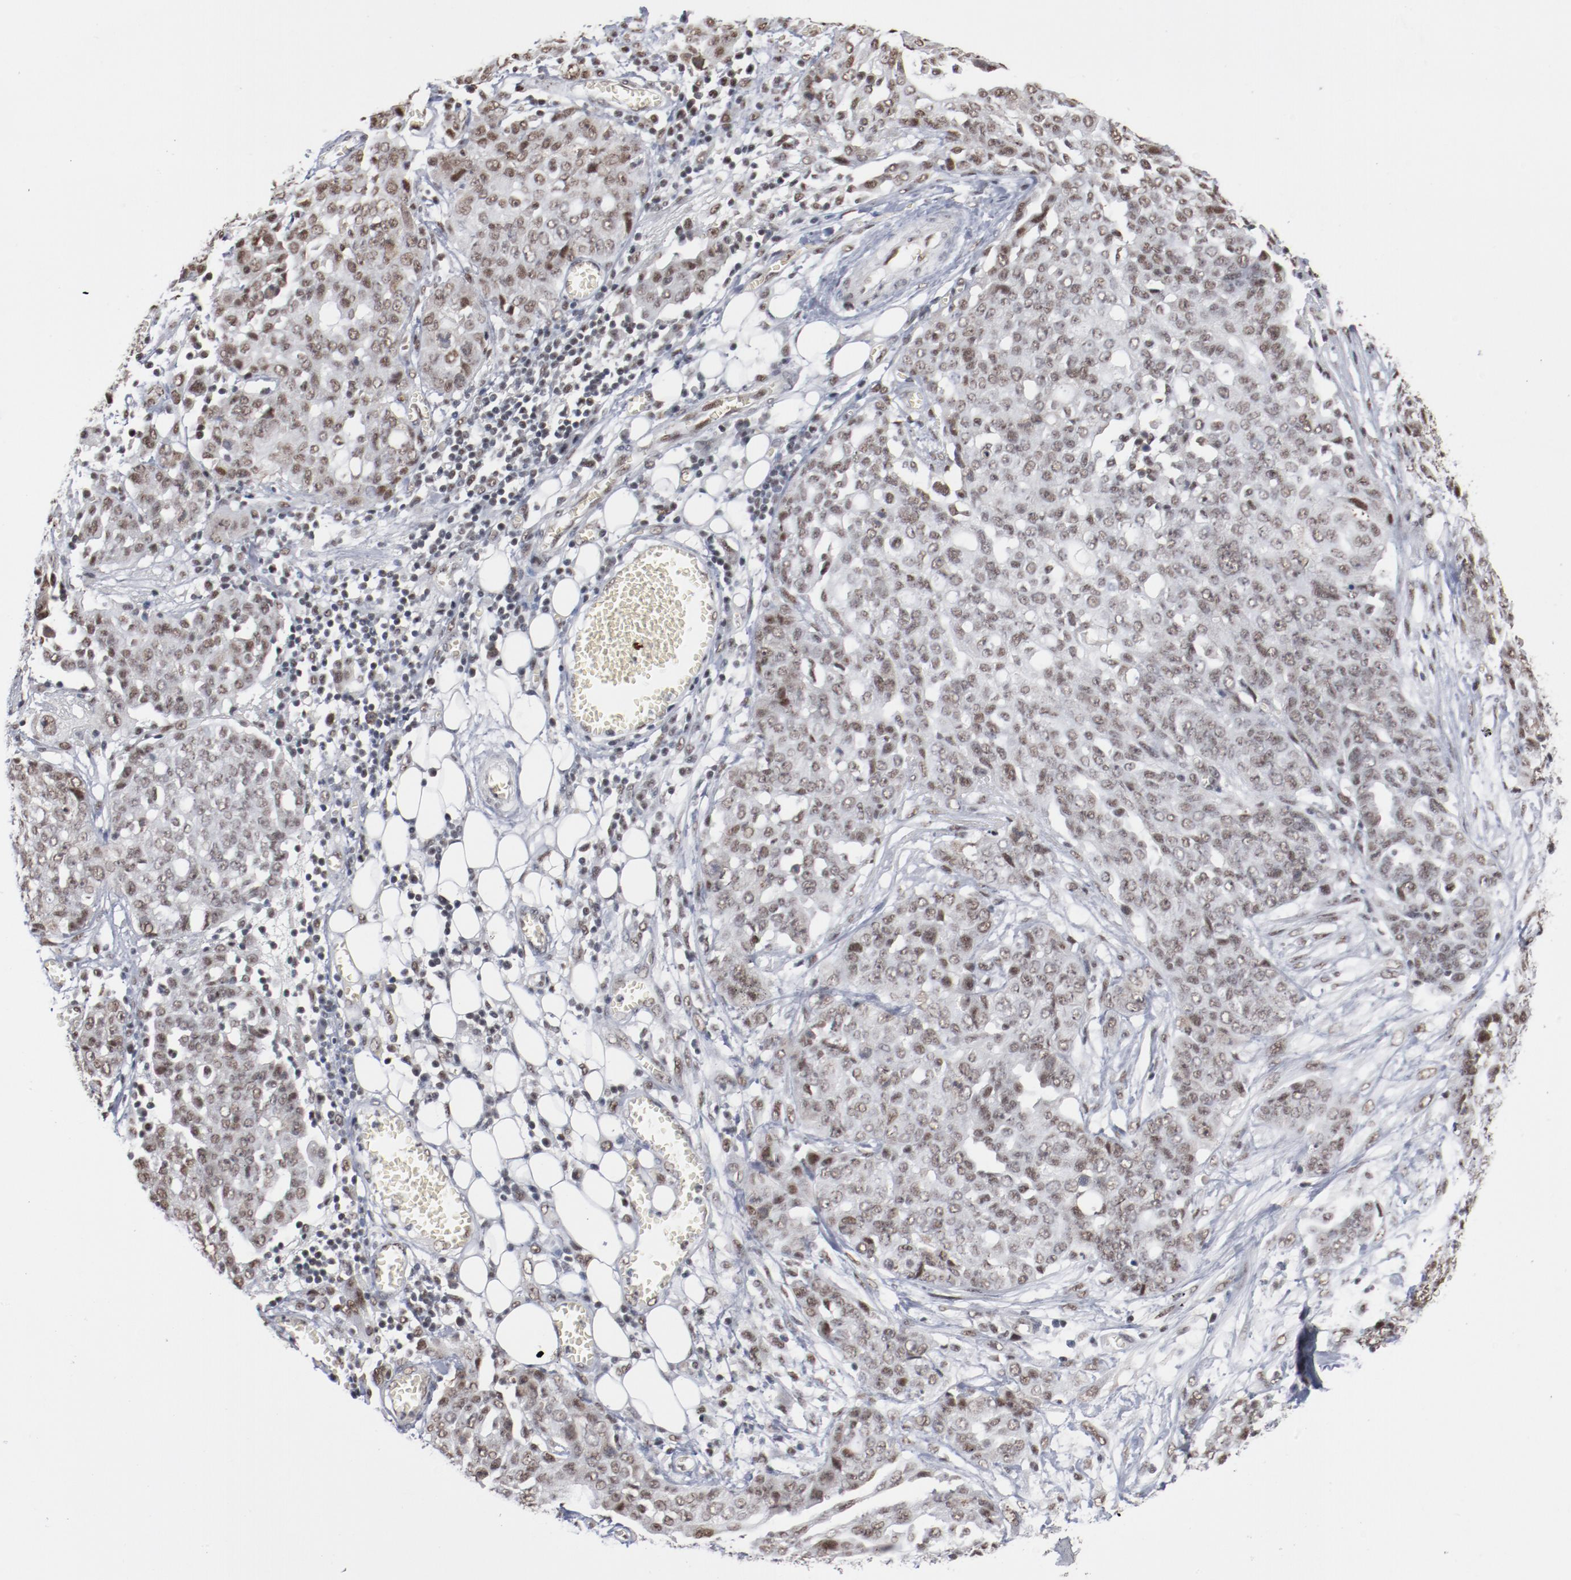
{"staining": {"intensity": "moderate", "quantity": ">75%", "location": "nuclear"}, "tissue": "ovarian cancer", "cell_type": "Tumor cells", "image_type": "cancer", "snomed": [{"axis": "morphology", "description": "Cystadenocarcinoma, serous, NOS"}, {"axis": "topography", "description": "Soft tissue"}, {"axis": "topography", "description": "Ovary"}], "caption": "Moderate nuclear expression for a protein is seen in approximately >75% of tumor cells of ovarian cancer using immunohistochemistry (IHC).", "gene": "BUB3", "patient": {"sex": "female", "age": 57}}